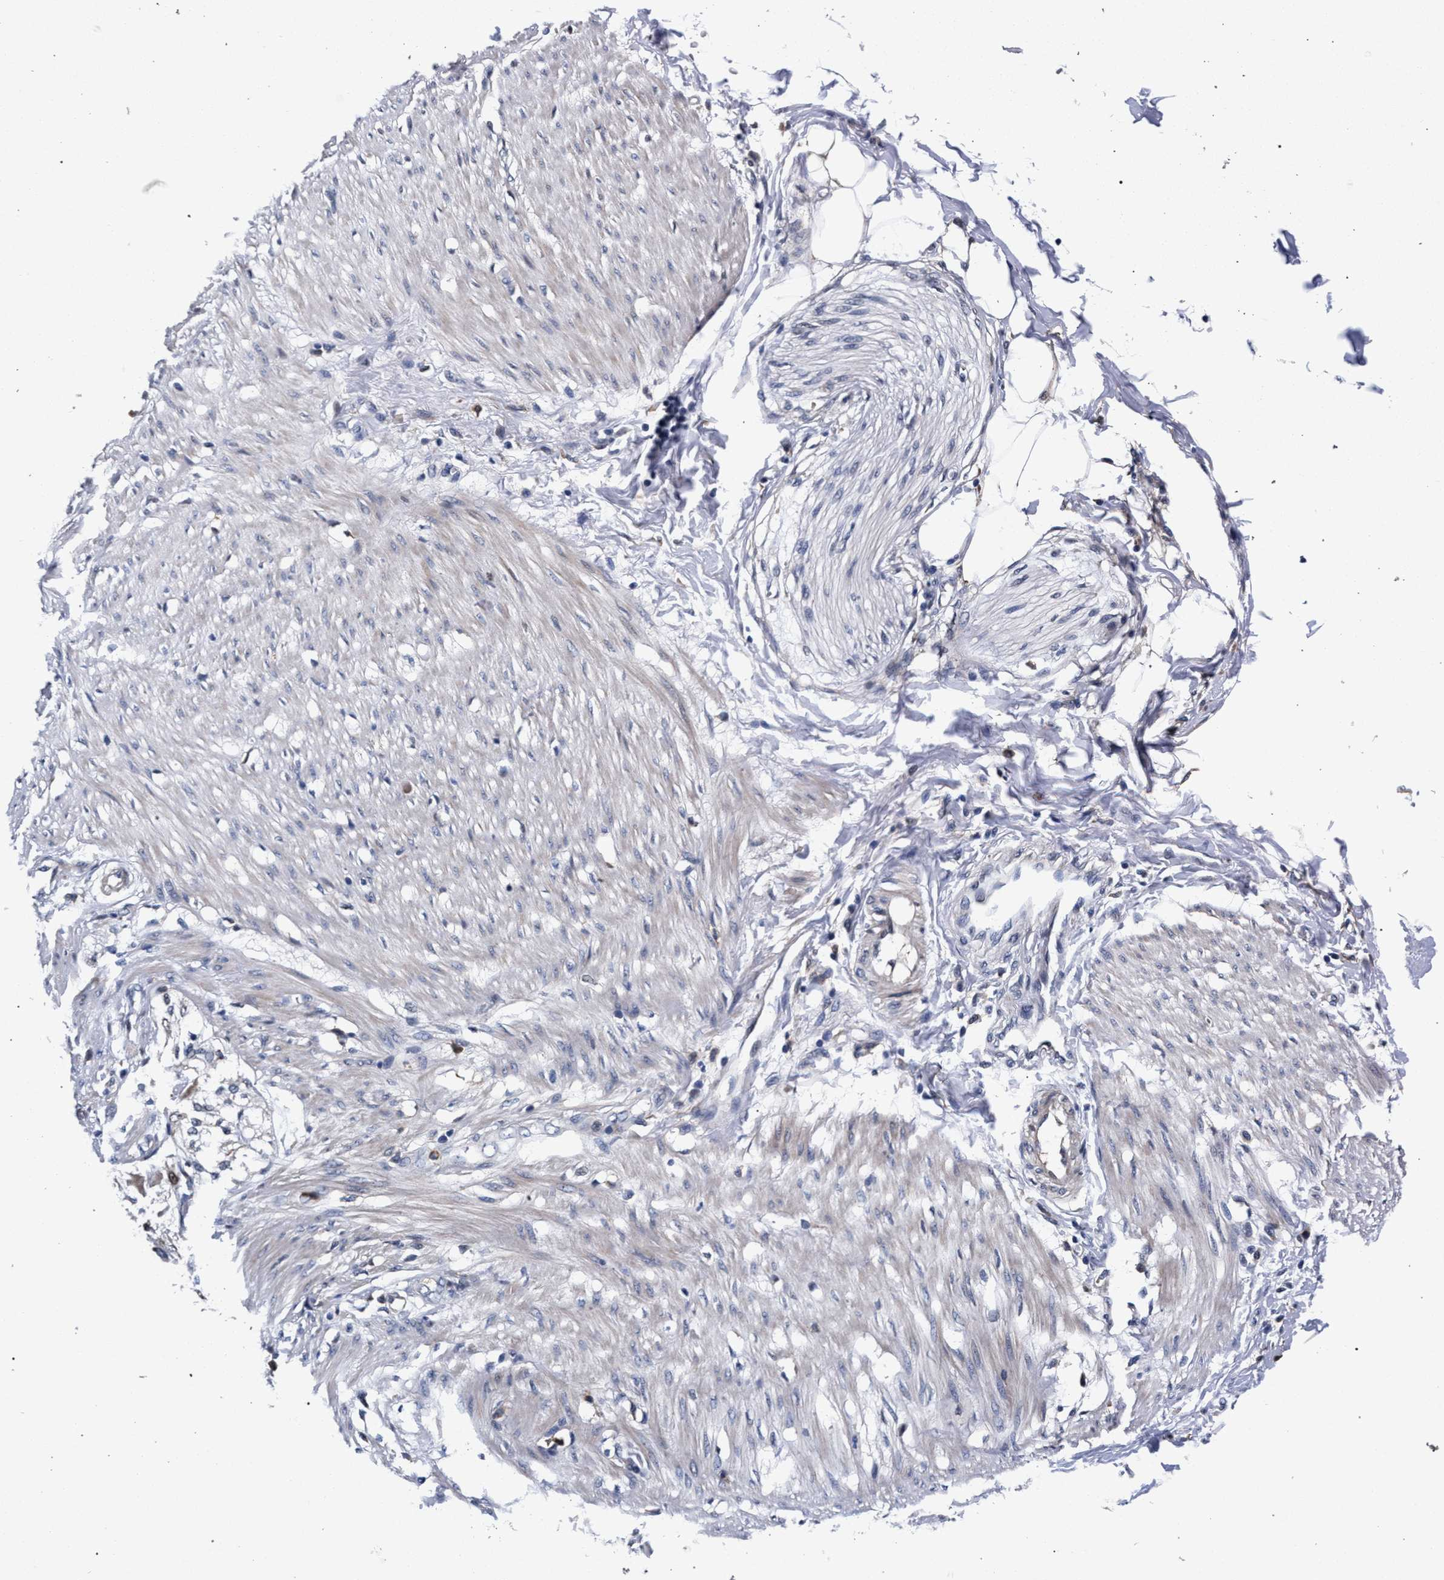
{"staining": {"intensity": "moderate", "quantity": "25%-75%", "location": "cytoplasmic/membranous"}, "tissue": "adipose tissue", "cell_type": "Adipocytes", "image_type": "normal", "snomed": [{"axis": "morphology", "description": "Normal tissue, NOS"}, {"axis": "morphology", "description": "Adenocarcinoma, NOS"}, {"axis": "topography", "description": "Colon"}, {"axis": "topography", "description": "Peripheral nerve tissue"}], "caption": "Approximately 25%-75% of adipocytes in unremarkable adipose tissue display moderate cytoplasmic/membranous protein expression as visualized by brown immunohistochemical staining.", "gene": "ZNF462", "patient": {"sex": "male", "age": 14}}